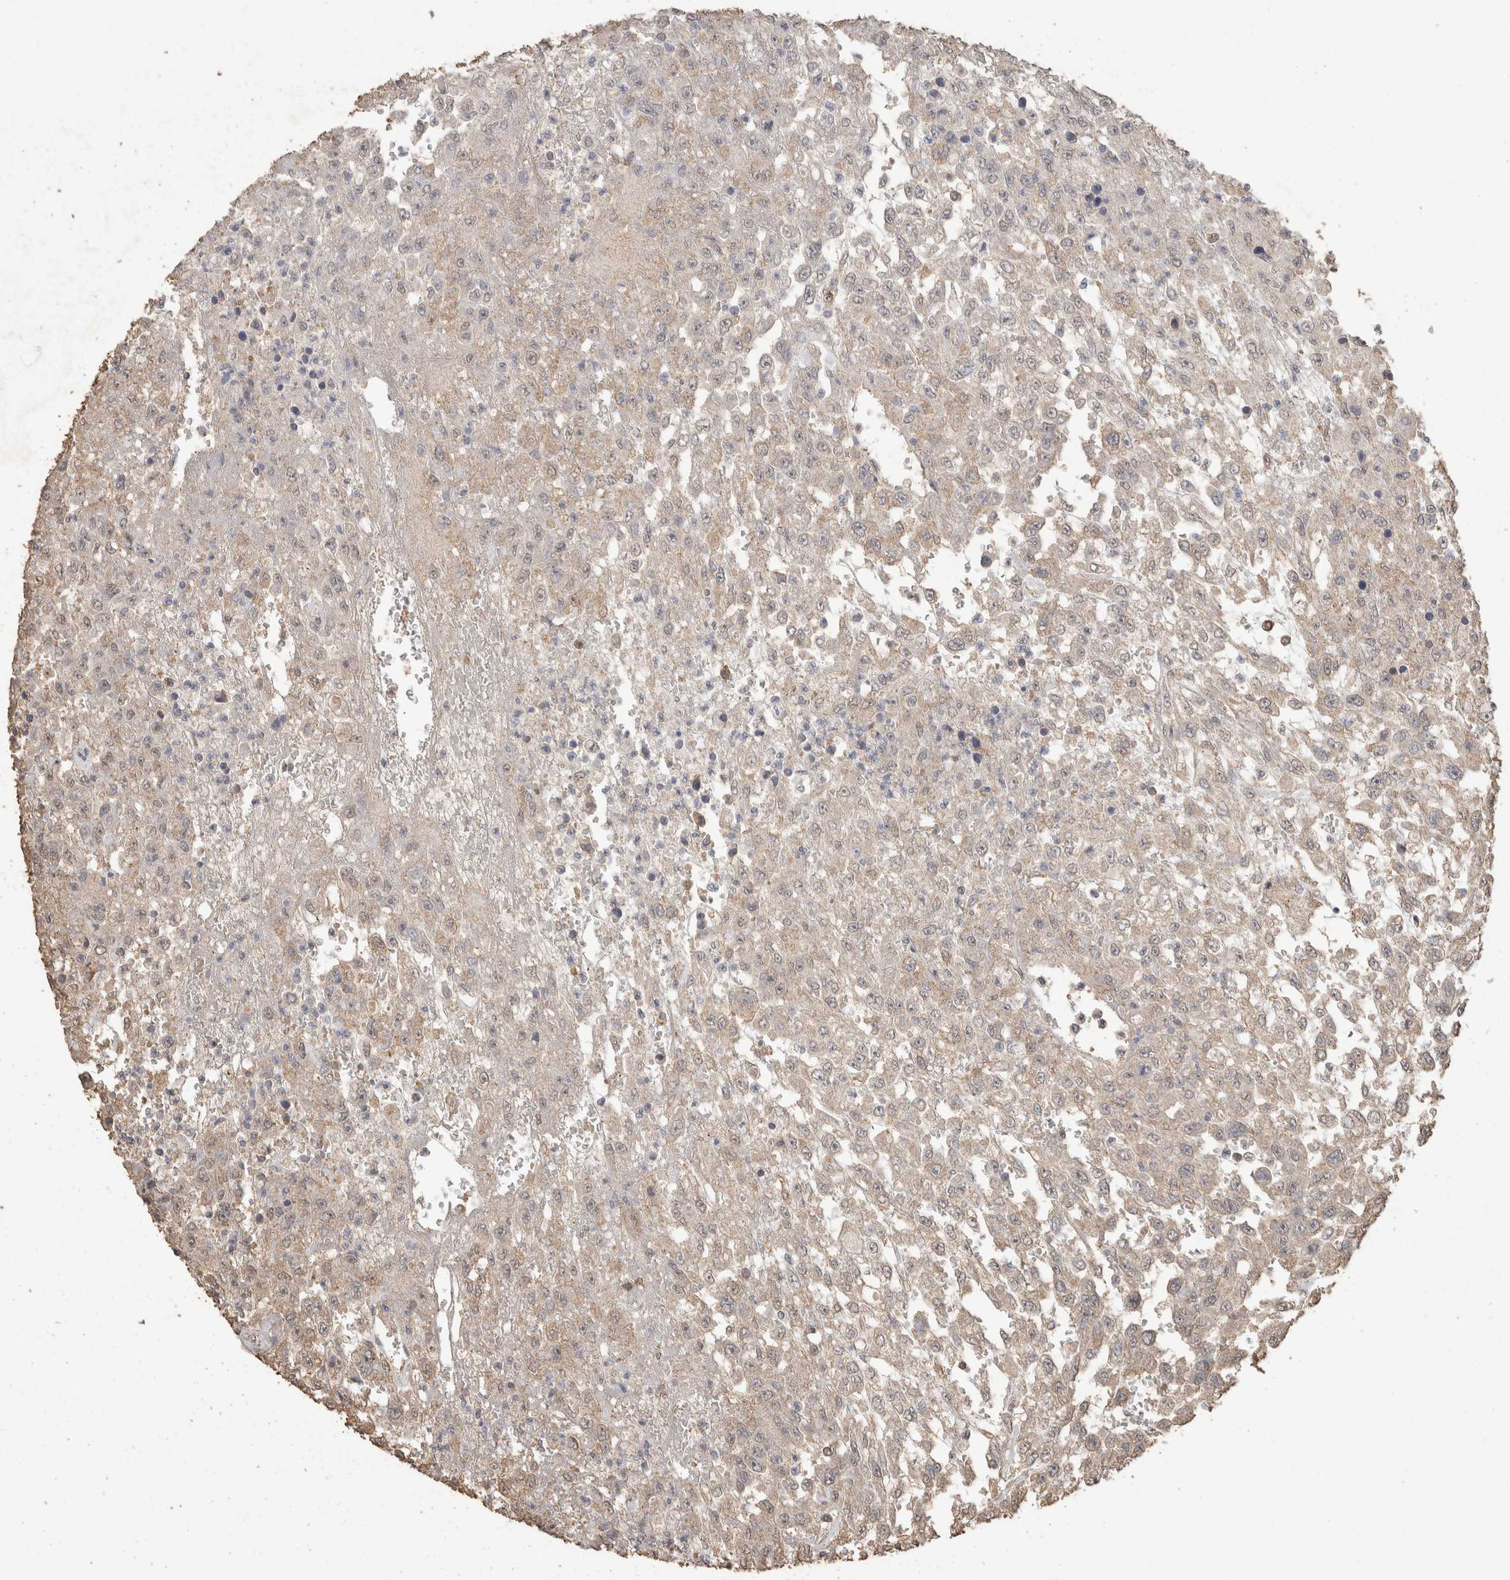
{"staining": {"intensity": "weak", "quantity": "<25%", "location": "cytoplasmic/membranous"}, "tissue": "urothelial cancer", "cell_type": "Tumor cells", "image_type": "cancer", "snomed": [{"axis": "morphology", "description": "Urothelial carcinoma, High grade"}, {"axis": "topography", "description": "Urinary bladder"}], "caption": "High-grade urothelial carcinoma was stained to show a protein in brown. There is no significant staining in tumor cells.", "gene": "CX3CL1", "patient": {"sex": "male", "age": 46}}